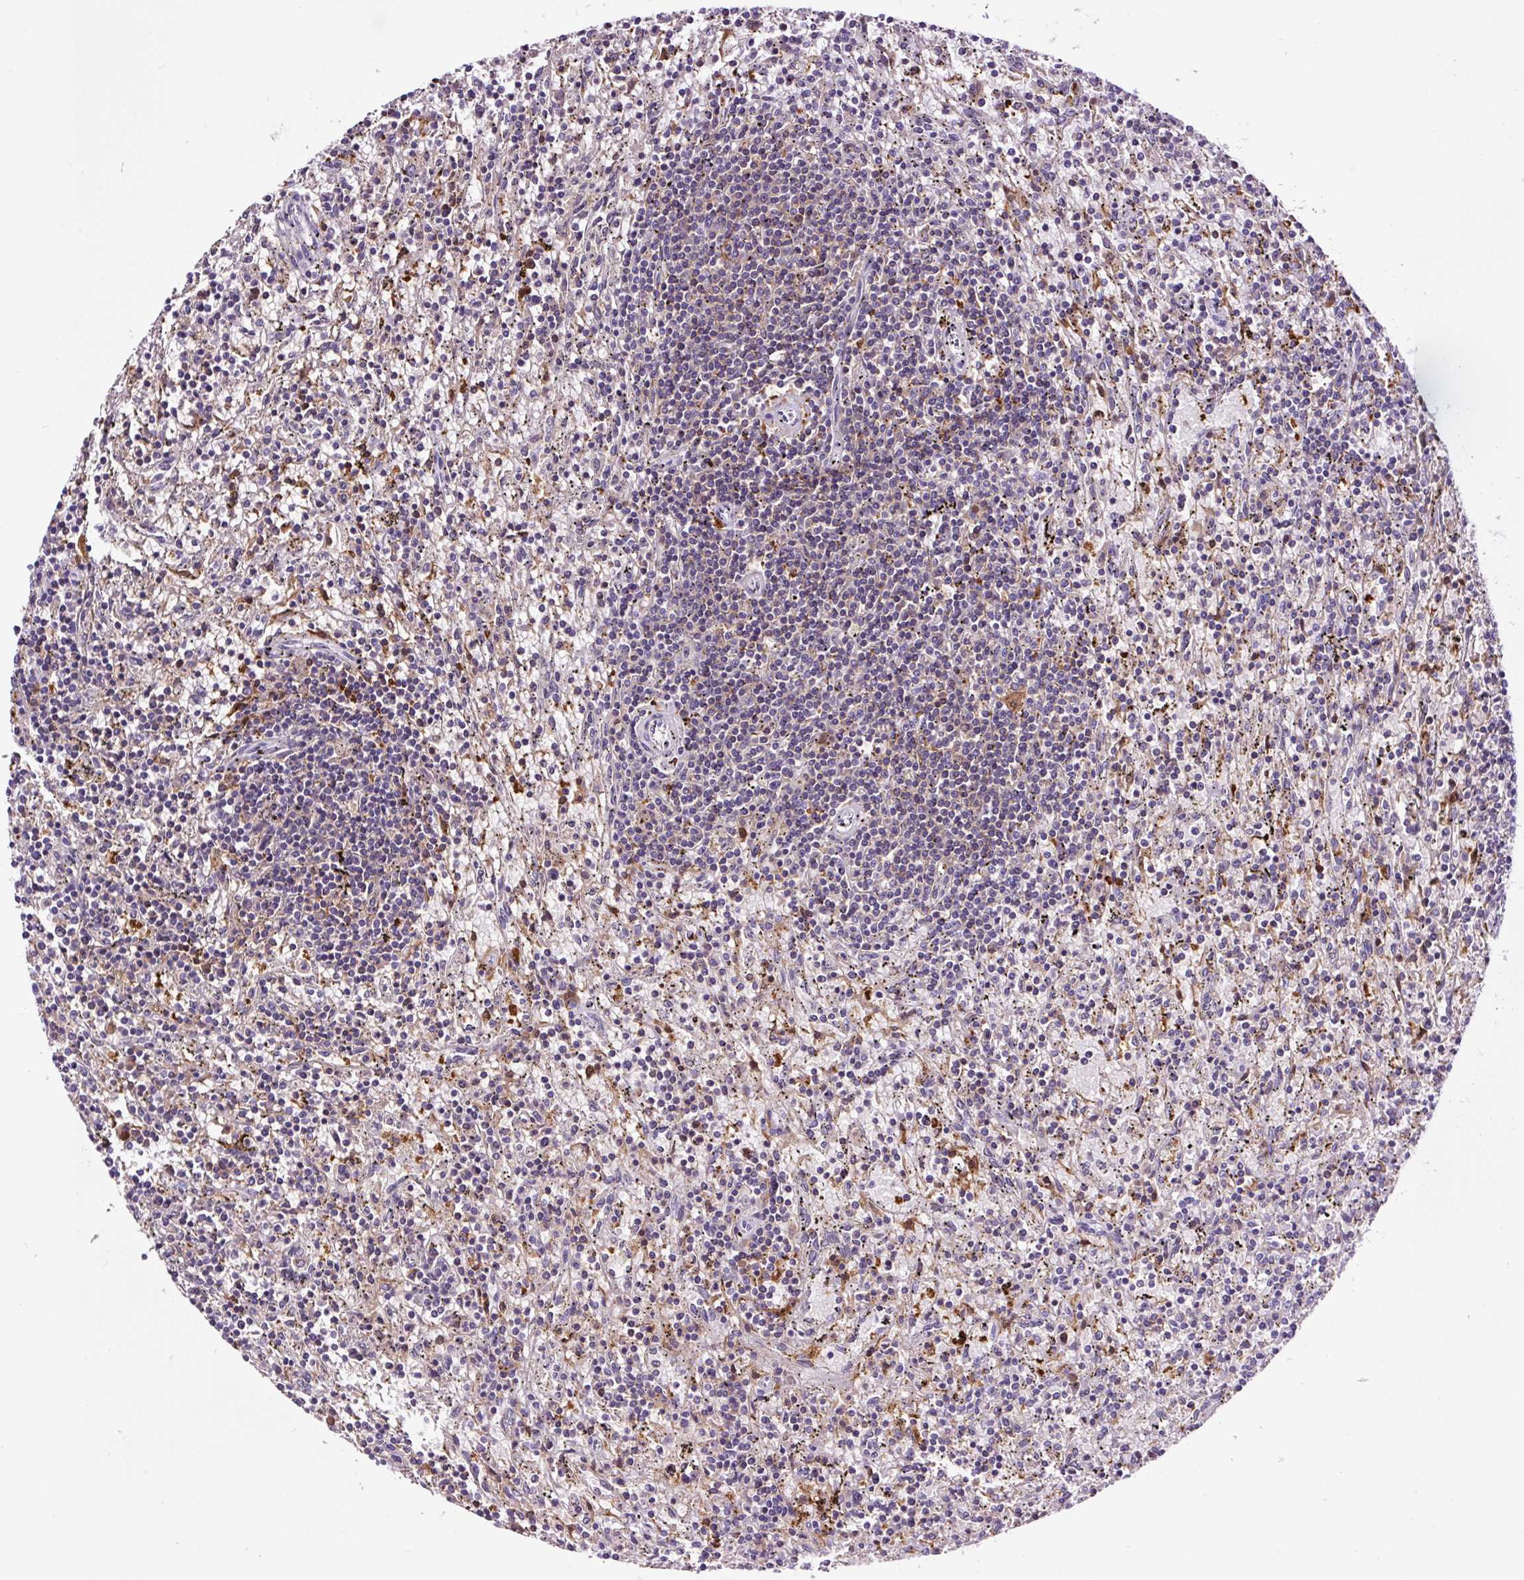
{"staining": {"intensity": "negative", "quantity": "none", "location": "none"}, "tissue": "lymphoma", "cell_type": "Tumor cells", "image_type": "cancer", "snomed": [{"axis": "morphology", "description": "Malignant lymphoma, non-Hodgkin's type, Low grade"}, {"axis": "topography", "description": "Spleen"}], "caption": "Low-grade malignant lymphoma, non-Hodgkin's type was stained to show a protein in brown. There is no significant staining in tumor cells.", "gene": "TAFA3", "patient": {"sex": "male", "age": 76}}